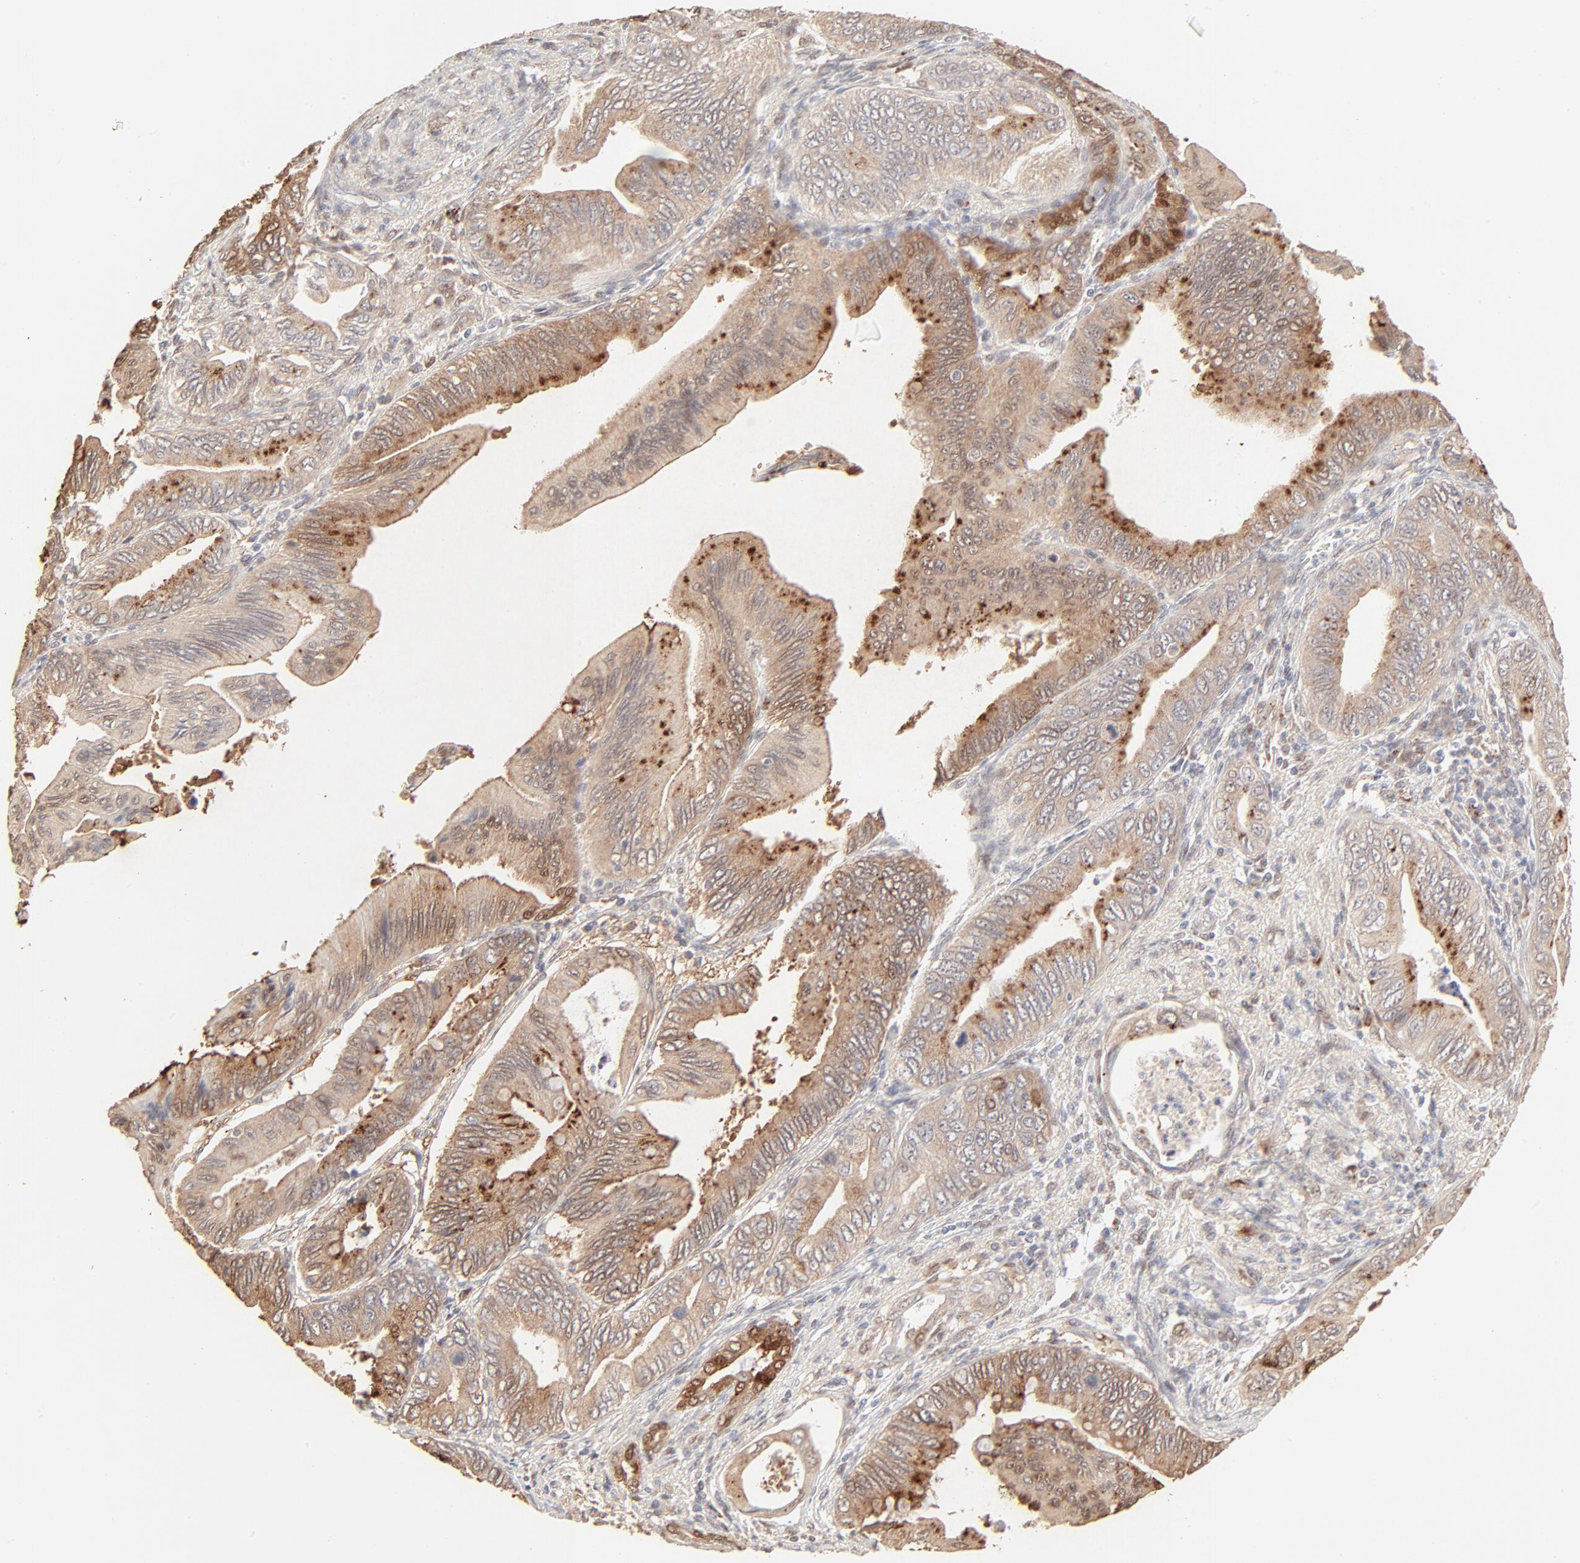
{"staining": {"intensity": "moderate", "quantity": ">75%", "location": "cytoplasmic/membranous"}, "tissue": "pancreatic cancer", "cell_type": "Tumor cells", "image_type": "cancer", "snomed": [{"axis": "morphology", "description": "Adenocarcinoma, NOS"}, {"axis": "topography", "description": "Pancreas"}], "caption": "About >75% of tumor cells in pancreatic cancer demonstrate moderate cytoplasmic/membranous protein positivity as visualized by brown immunohistochemical staining.", "gene": "LGALS2", "patient": {"sex": "female", "age": 66}}